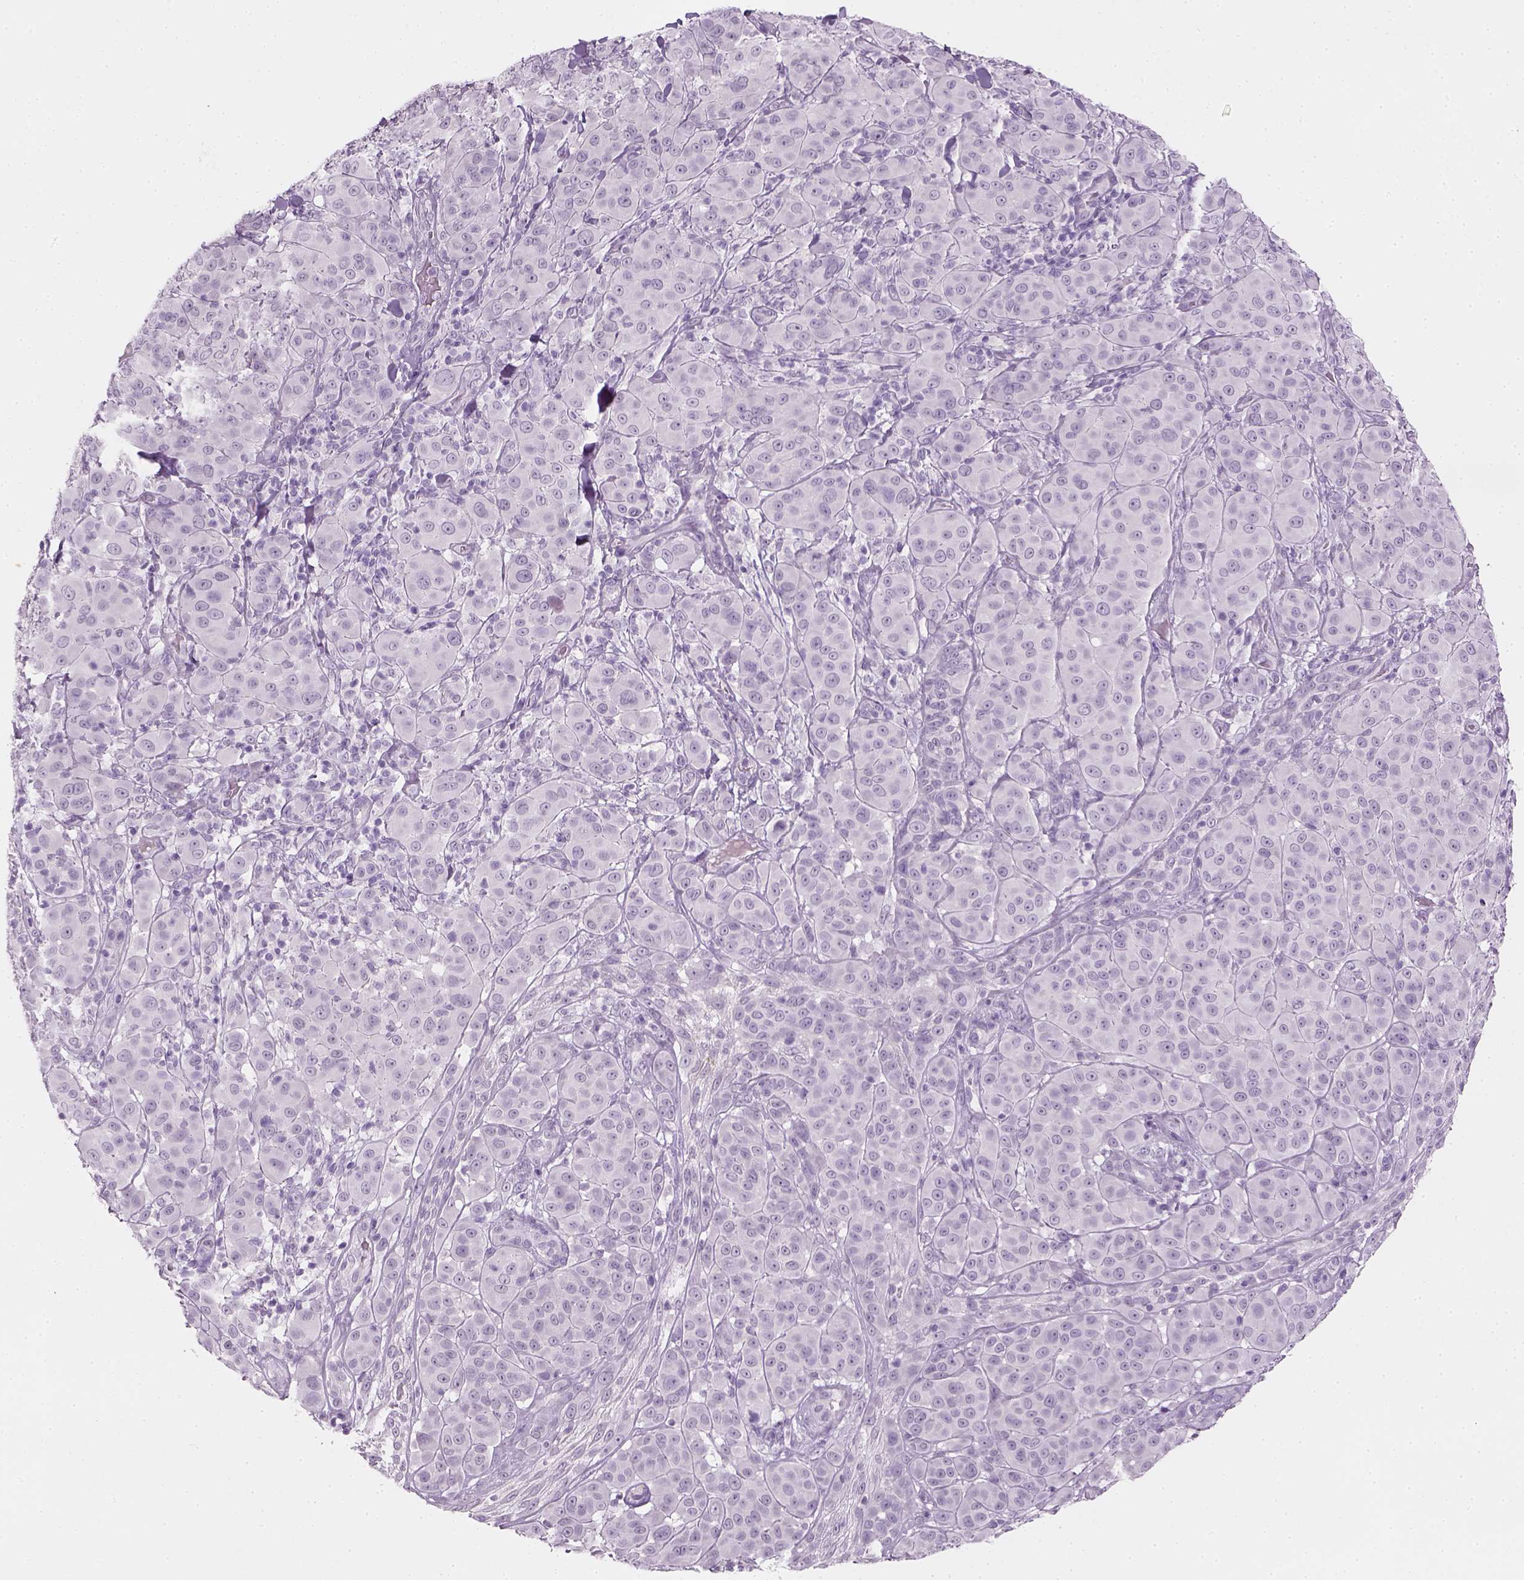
{"staining": {"intensity": "negative", "quantity": "none", "location": "none"}, "tissue": "melanoma", "cell_type": "Tumor cells", "image_type": "cancer", "snomed": [{"axis": "morphology", "description": "Malignant melanoma, NOS"}, {"axis": "topography", "description": "Skin"}], "caption": "DAB immunohistochemical staining of malignant melanoma displays no significant staining in tumor cells.", "gene": "TH", "patient": {"sex": "female", "age": 87}}